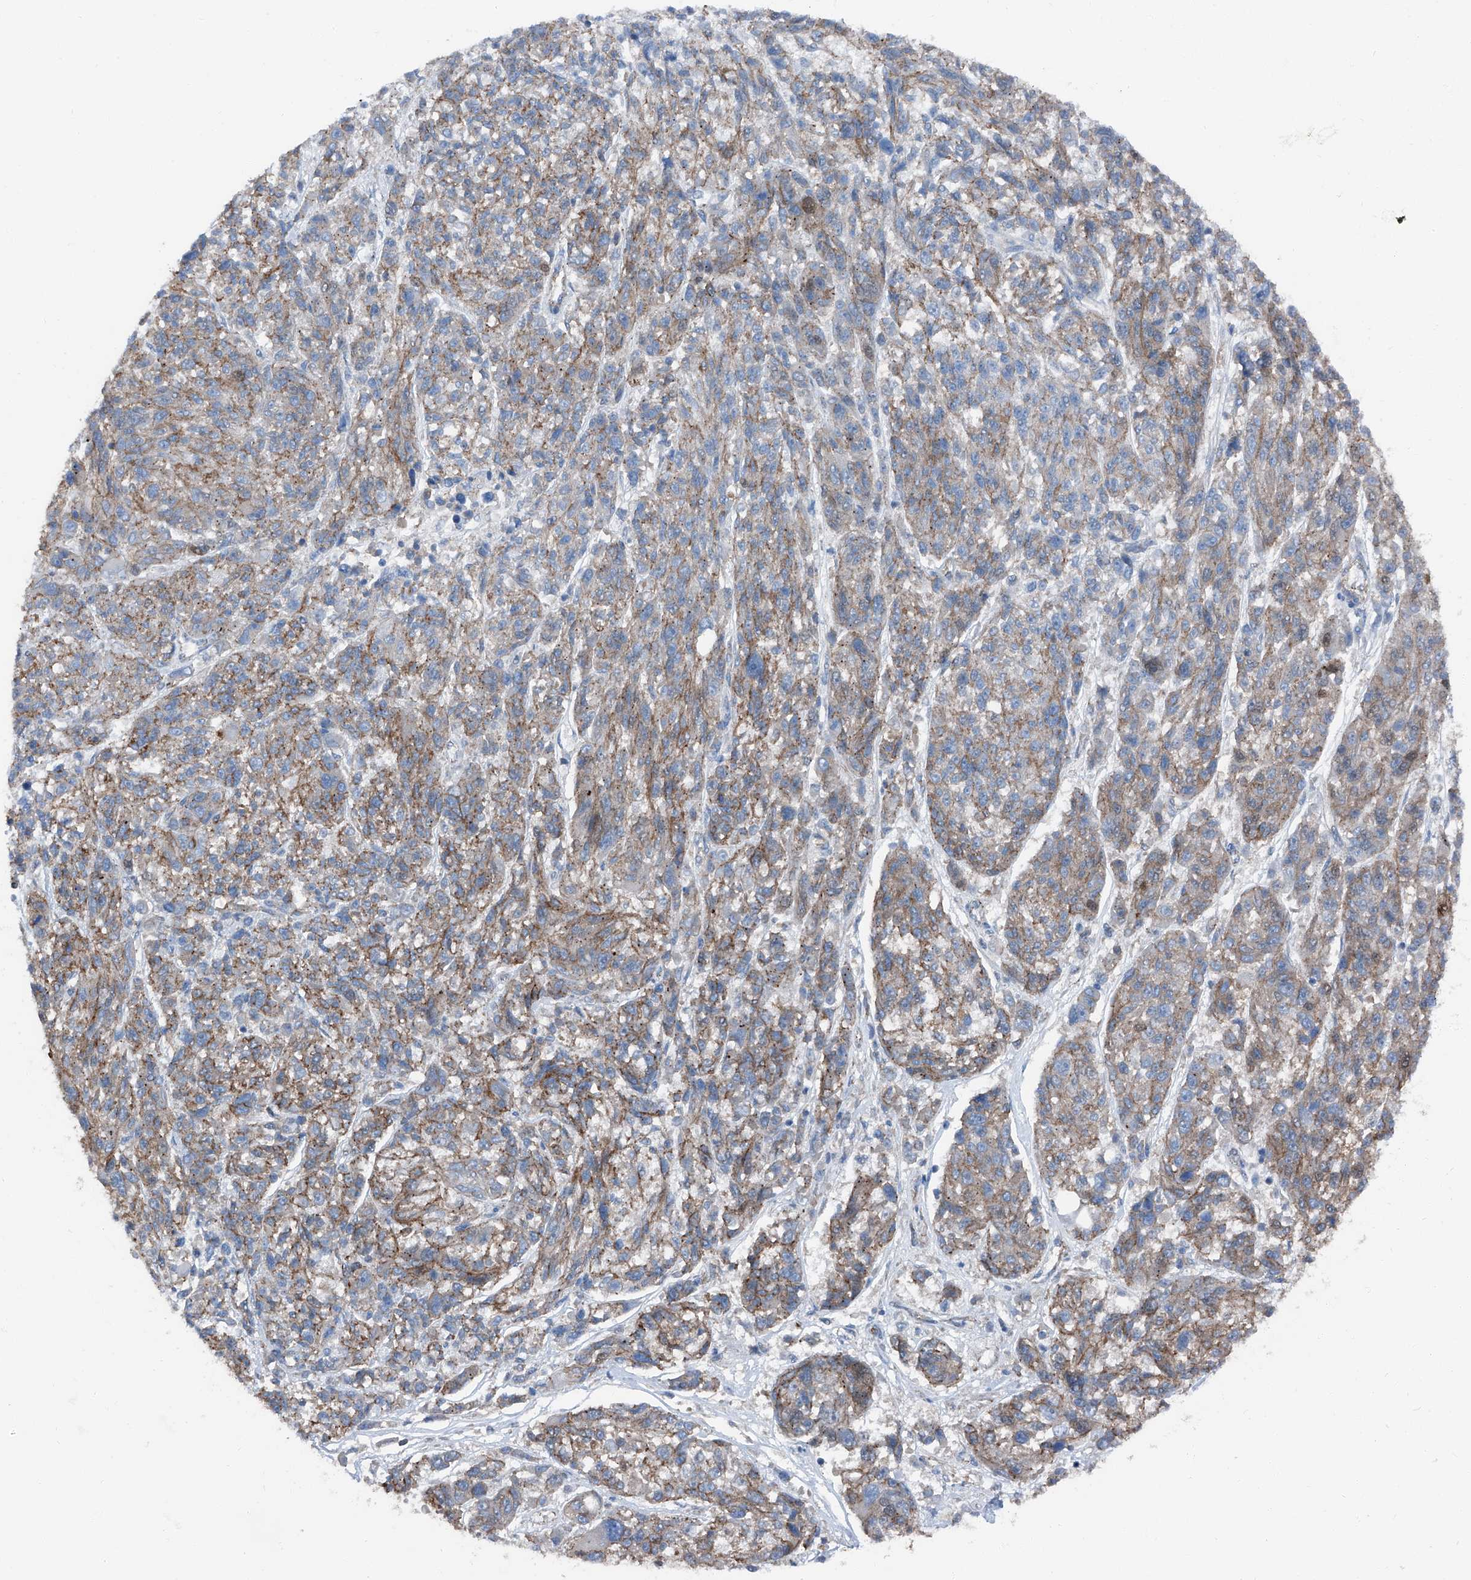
{"staining": {"intensity": "weak", "quantity": ">75%", "location": "cytoplasmic/membranous"}, "tissue": "melanoma", "cell_type": "Tumor cells", "image_type": "cancer", "snomed": [{"axis": "morphology", "description": "Malignant melanoma, NOS"}, {"axis": "topography", "description": "Skin"}], "caption": "DAB immunohistochemical staining of malignant melanoma exhibits weak cytoplasmic/membranous protein expression in approximately >75% of tumor cells. The protein of interest is shown in brown color, while the nuclei are stained blue.", "gene": "GPR142", "patient": {"sex": "male", "age": 53}}